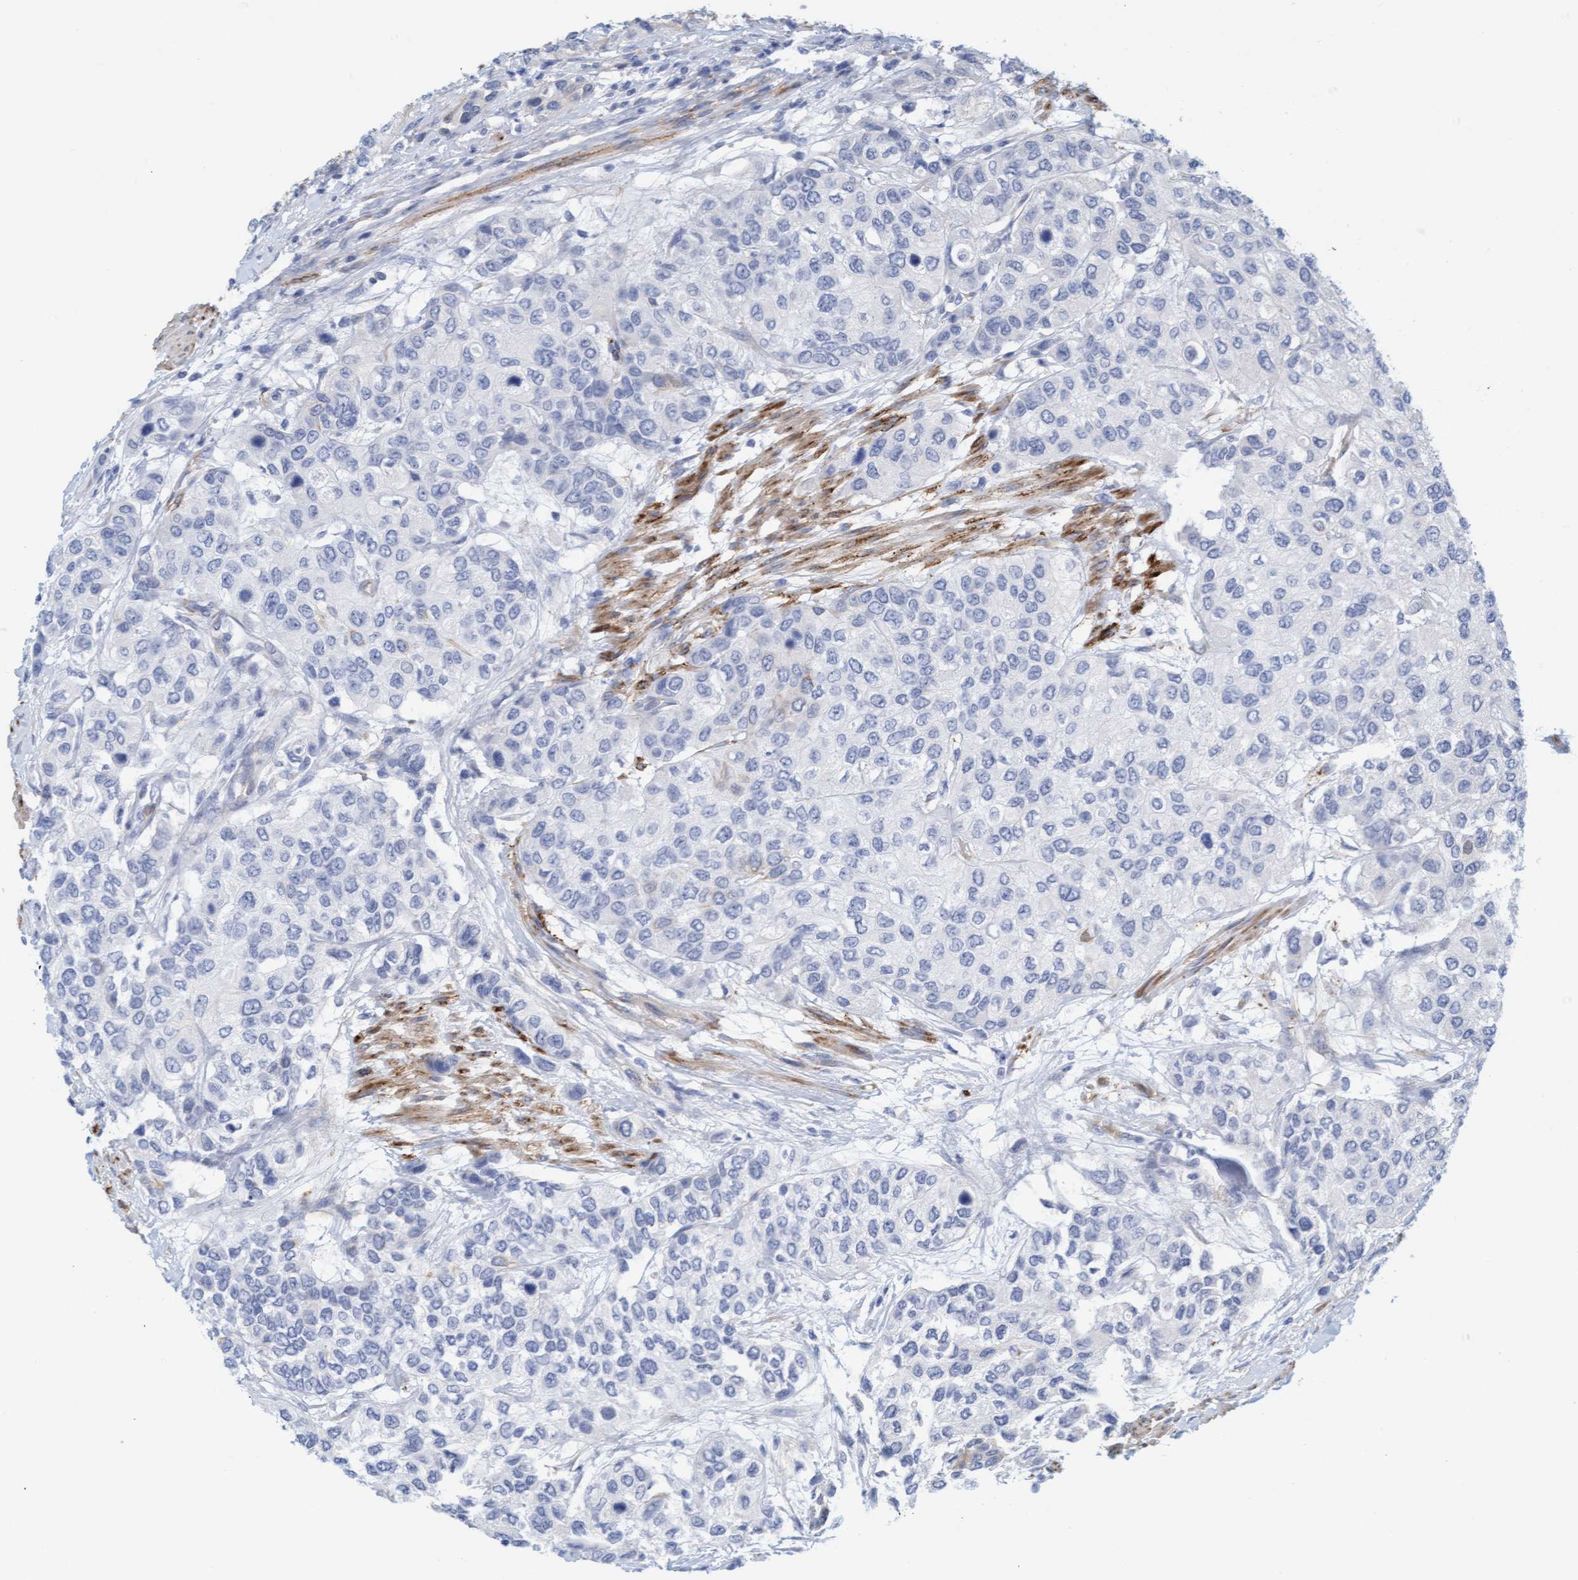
{"staining": {"intensity": "negative", "quantity": "none", "location": "none"}, "tissue": "urothelial cancer", "cell_type": "Tumor cells", "image_type": "cancer", "snomed": [{"axis": "morphology", "description": "Urothelial carcinoma, High grade"}, {"axis": "topography", "description": "Urinary bladder"}], "caption": "IHC of urothelial carcinoma (high-grade) displays no staining in tumor cells.", "gene": "MAP1B", "patient": {"sex": "female", "age": 56}}